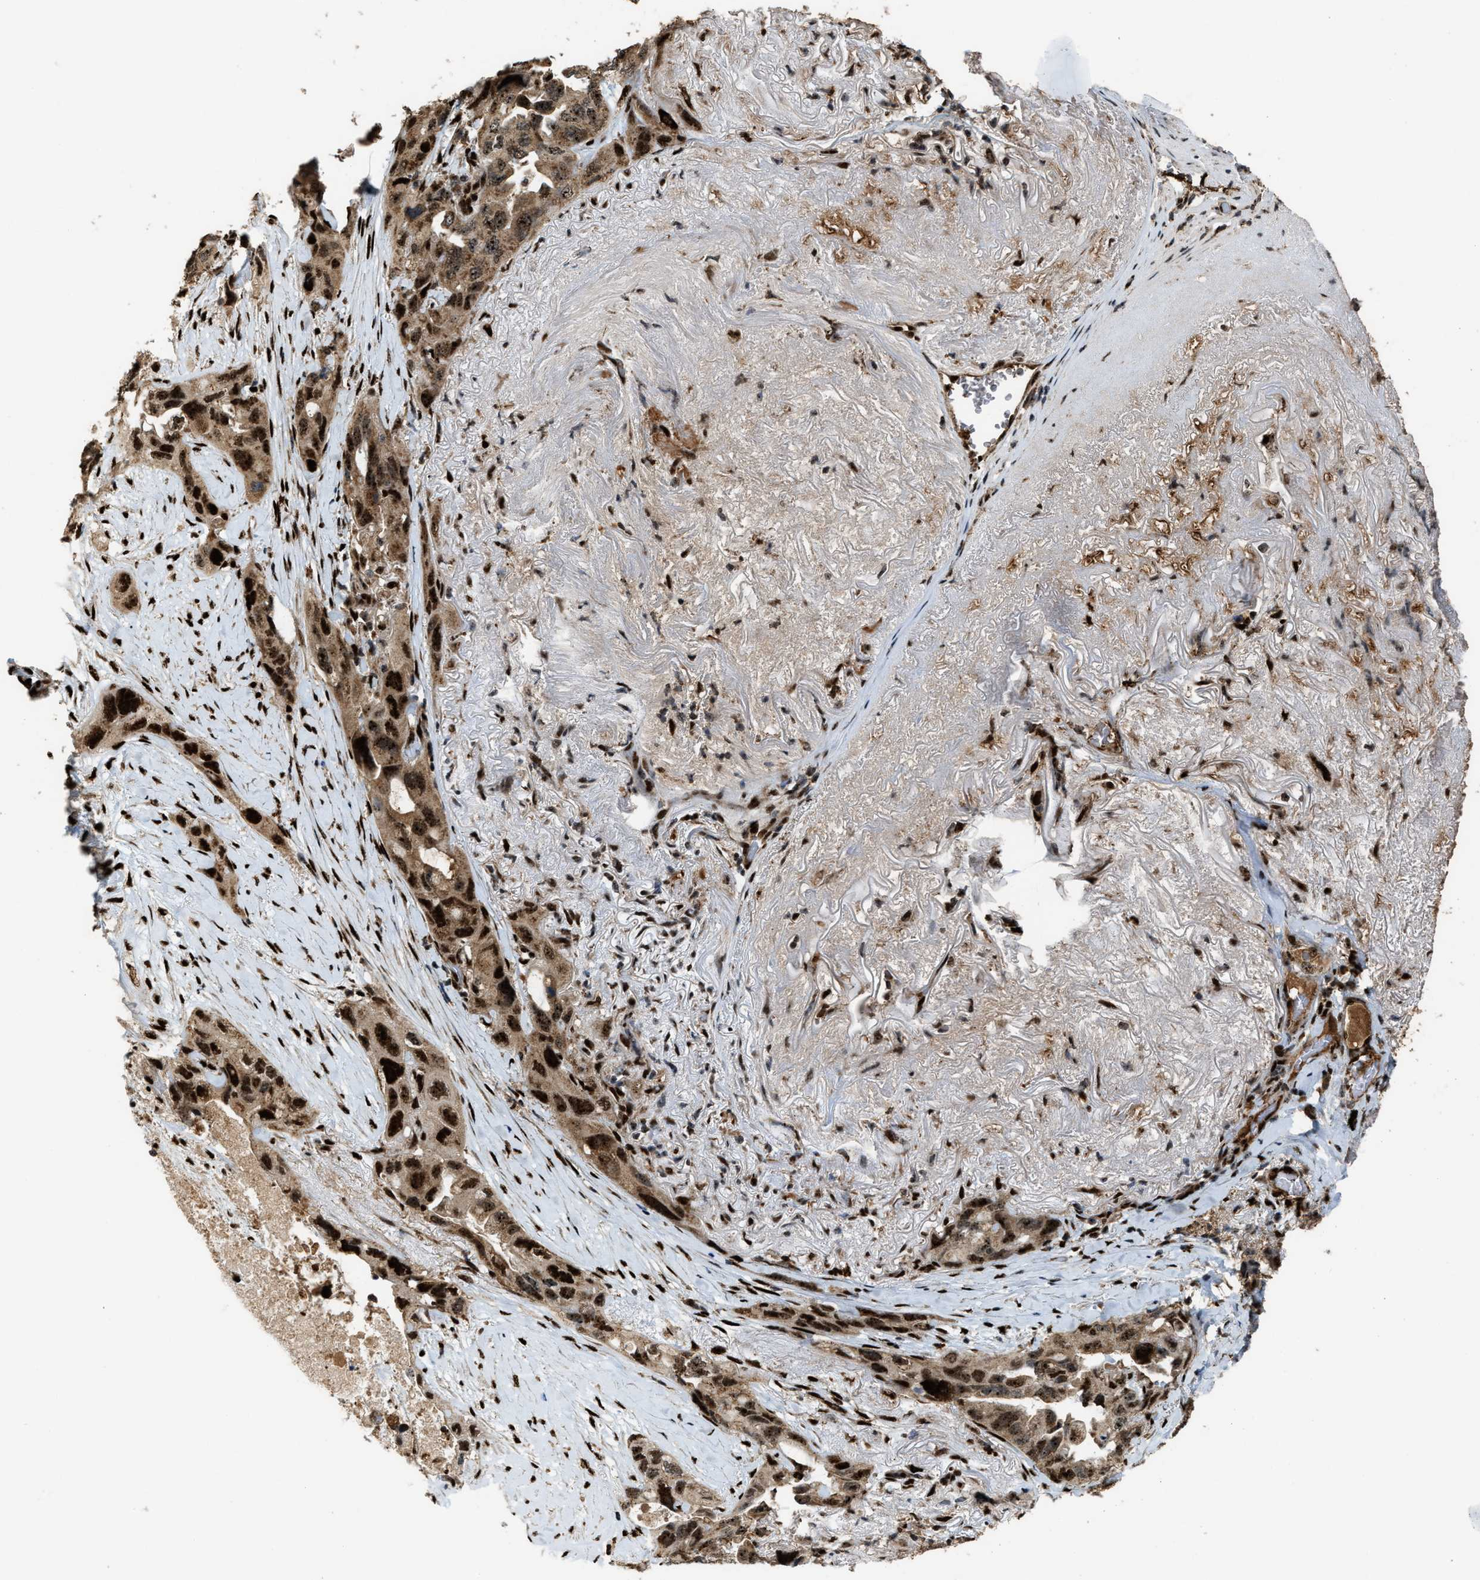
{"staining": {"intensity": "strong", "quantity": ">75%", "location": "cytoplasmic/membranous,nuclear"}, "tissue": "lung cancer", "cell_type": "Tumor cells", "image_type": "cancer", "snomed": [{"axis": "morphology", "description": "Squamous cell carcinoma, NOS"}, {"axis": "topography", "description": "Lung"}], "caption": "The photomicrograph demonstrates a brown stain indicating the presence of a protein in the cytoplasmic/membranous and nuclear of tumor cells in lung squamous cell carcinoma. (Stains: DAB (3,3'-diaminobenzidine) in brown, nuclei in blue, Microscopy: brightfield microscopy at high magnification).", "gene": "ZNF687", "patient": {"sex": "female", "age": 73}}